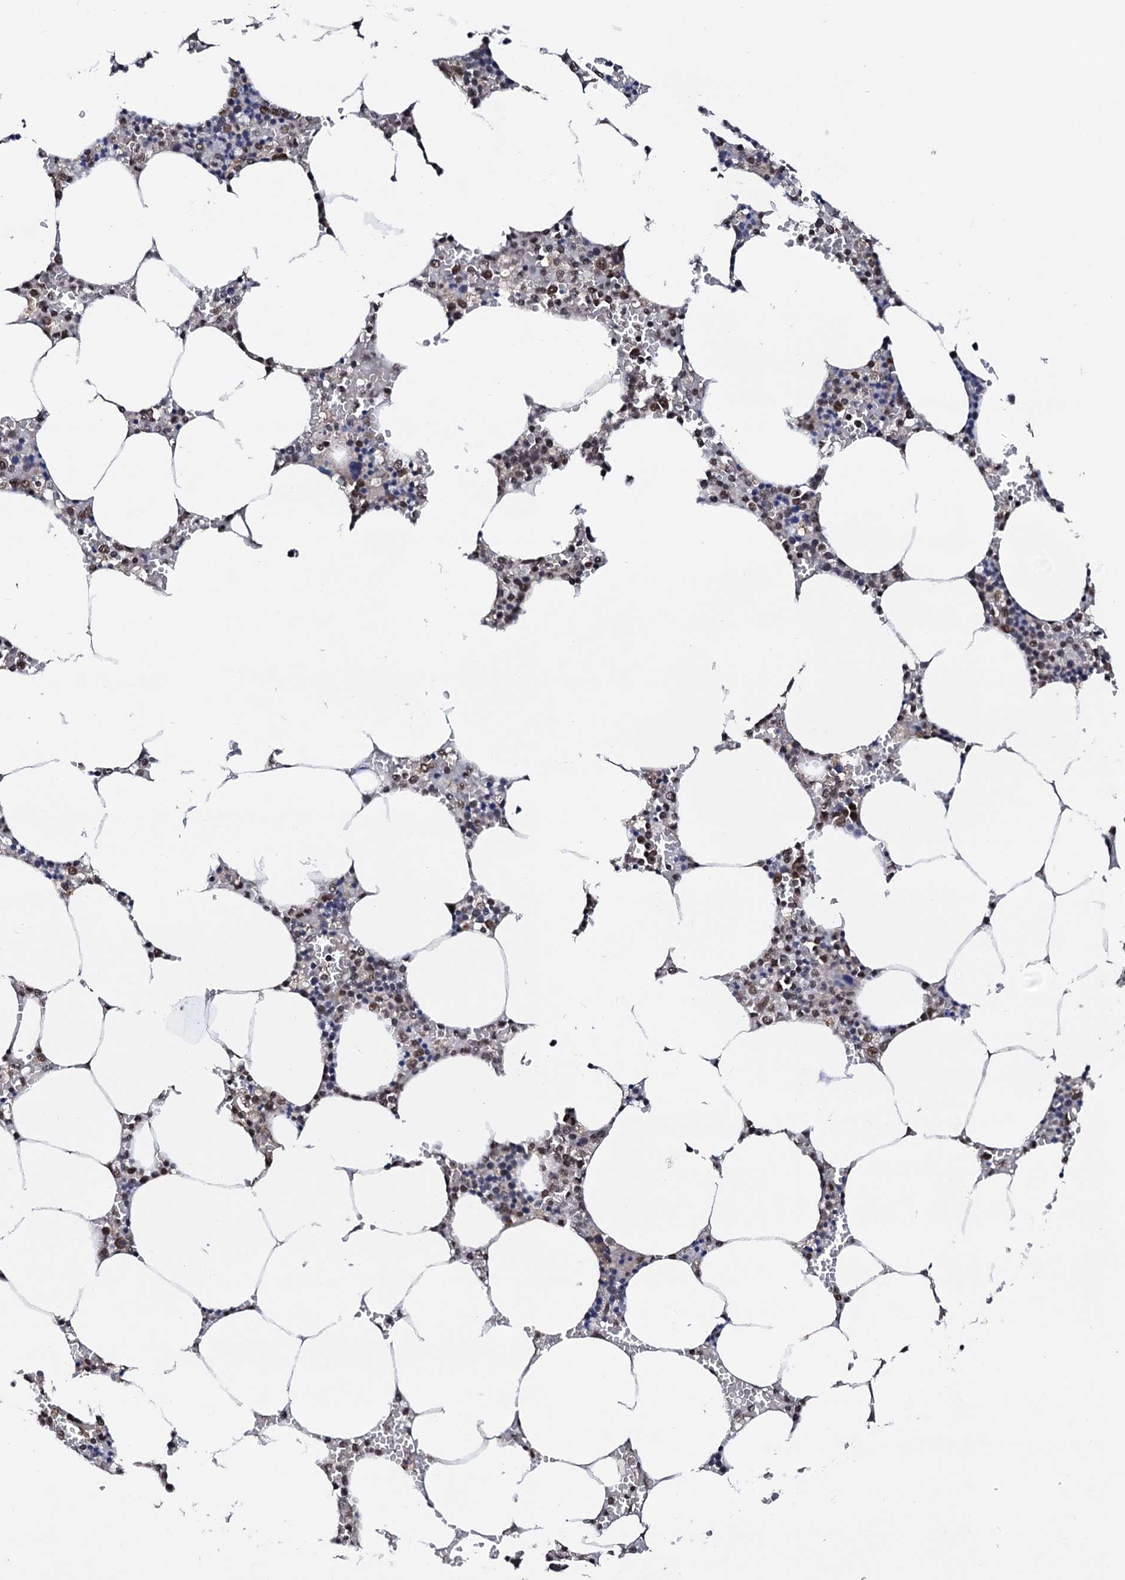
{"staining": {"intensity": "moderate", "quantity": "<25%", "location": "nuclear"}, "tissue": "bone marrow", "cell_type": "Hematopoietic cells", "image_type": "normal", "snomed": [{"axis": "morphology", "description": "Normal tissue, NOS"}, {"axis": "topography", "description": "Bone marrow"}], "caption": "Bone marrow stained for a protein displays moderate nuclear positivity in hematopoietic cells. (DAB = brown stain, brightfield microscopy at high magnification).", "gene": "PRPF18", "patient": {"sex": "male", "age": 70}}